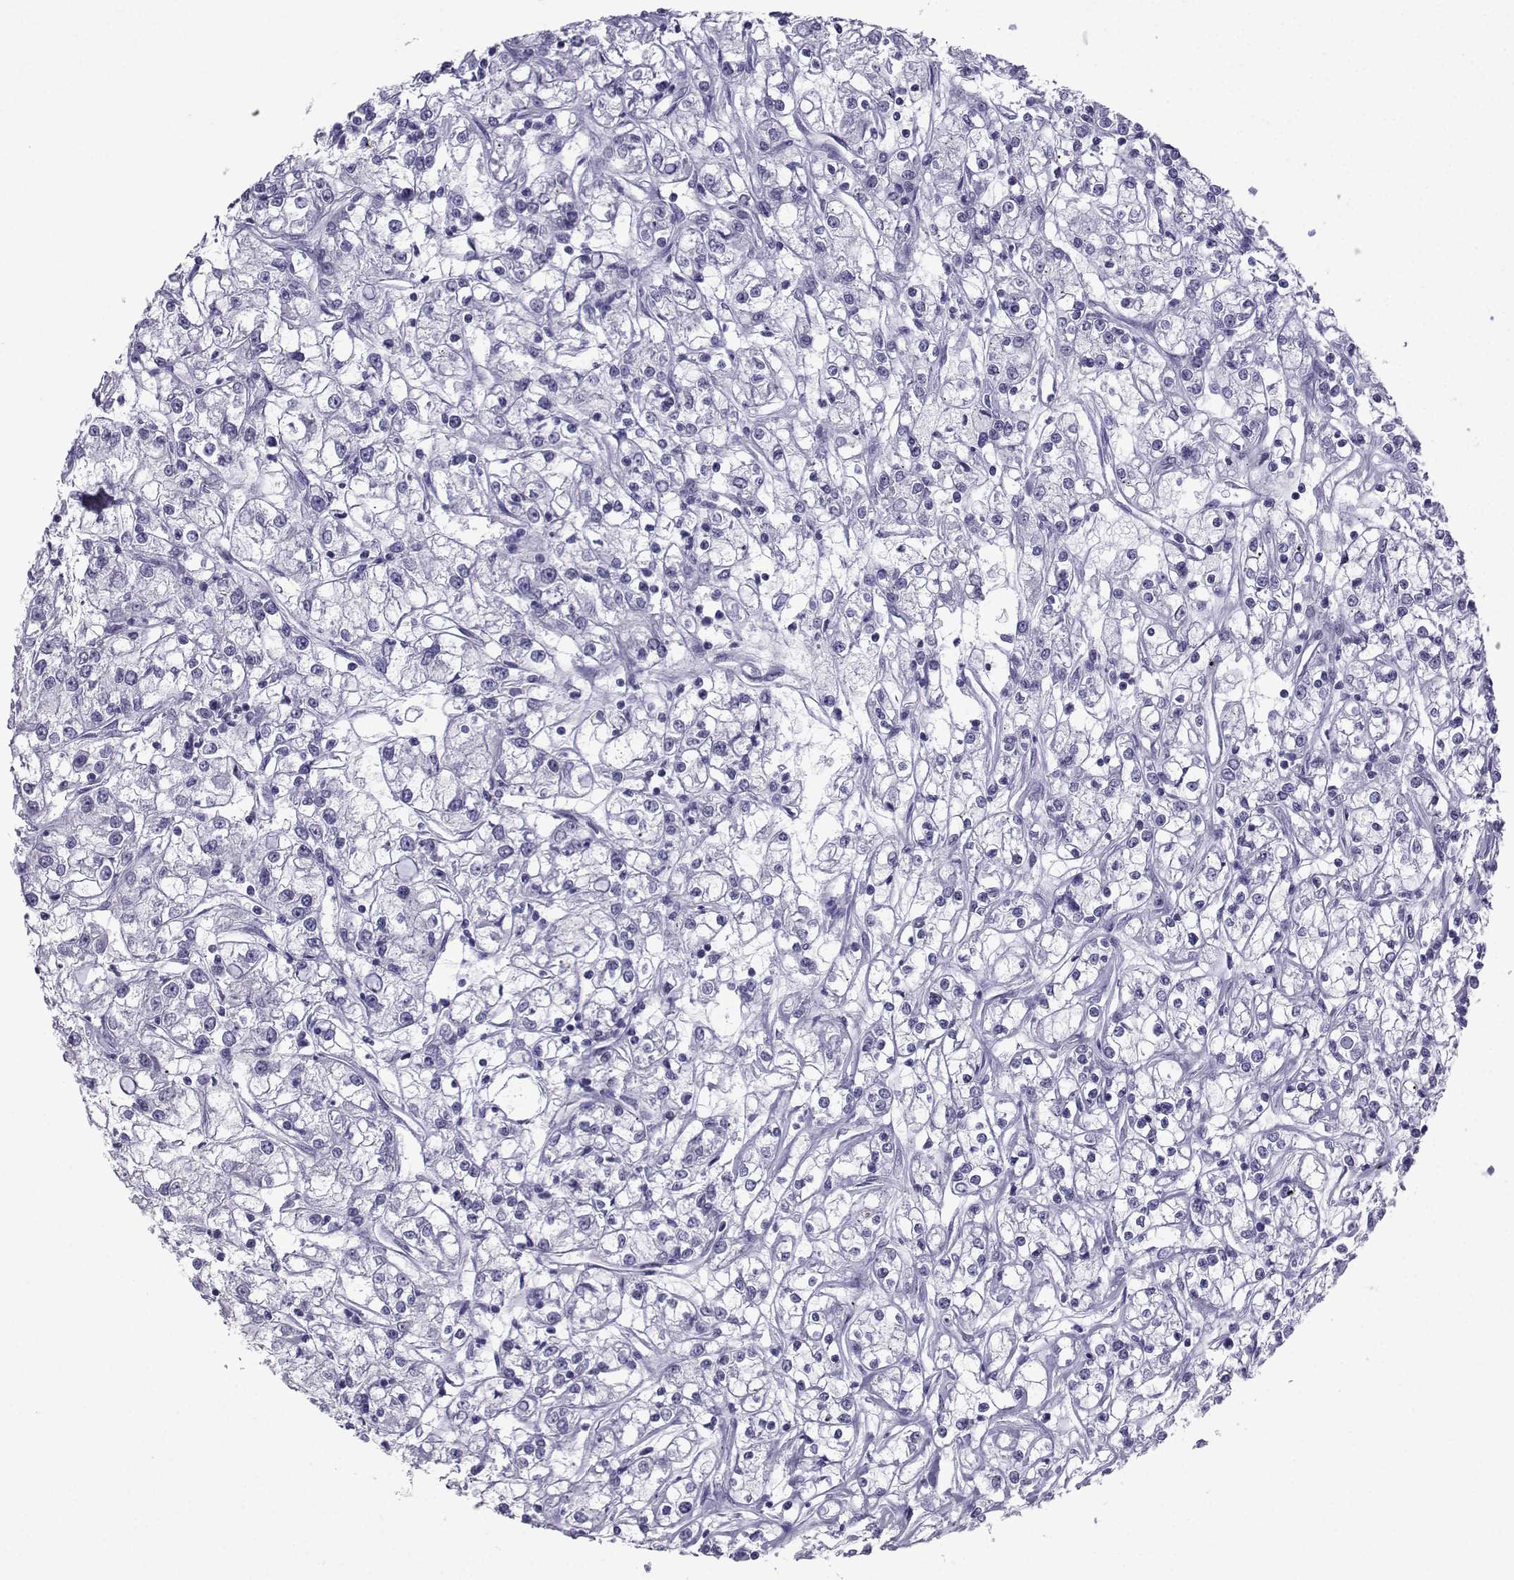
{"staining": {"intensity": "negative", "quantity": "none", "location": "none"}, "tissue": "renal cancer", "cell_type": "Tumor cells", "image_type": "cancer", "snomed": [{"axis": "morphology", "description": "Adenocarcinoma, NOS"}, {"axis": "topography", "description": "Kidney"}], "caption": "The histopathology image shows no staining of tumor cells in renal cancer. (DAB immunohistochemistry visualized using brightfield microscopy, high magnification).", "gene": "LORICRIN", "patient": {"sex": "female", "age": 59}}